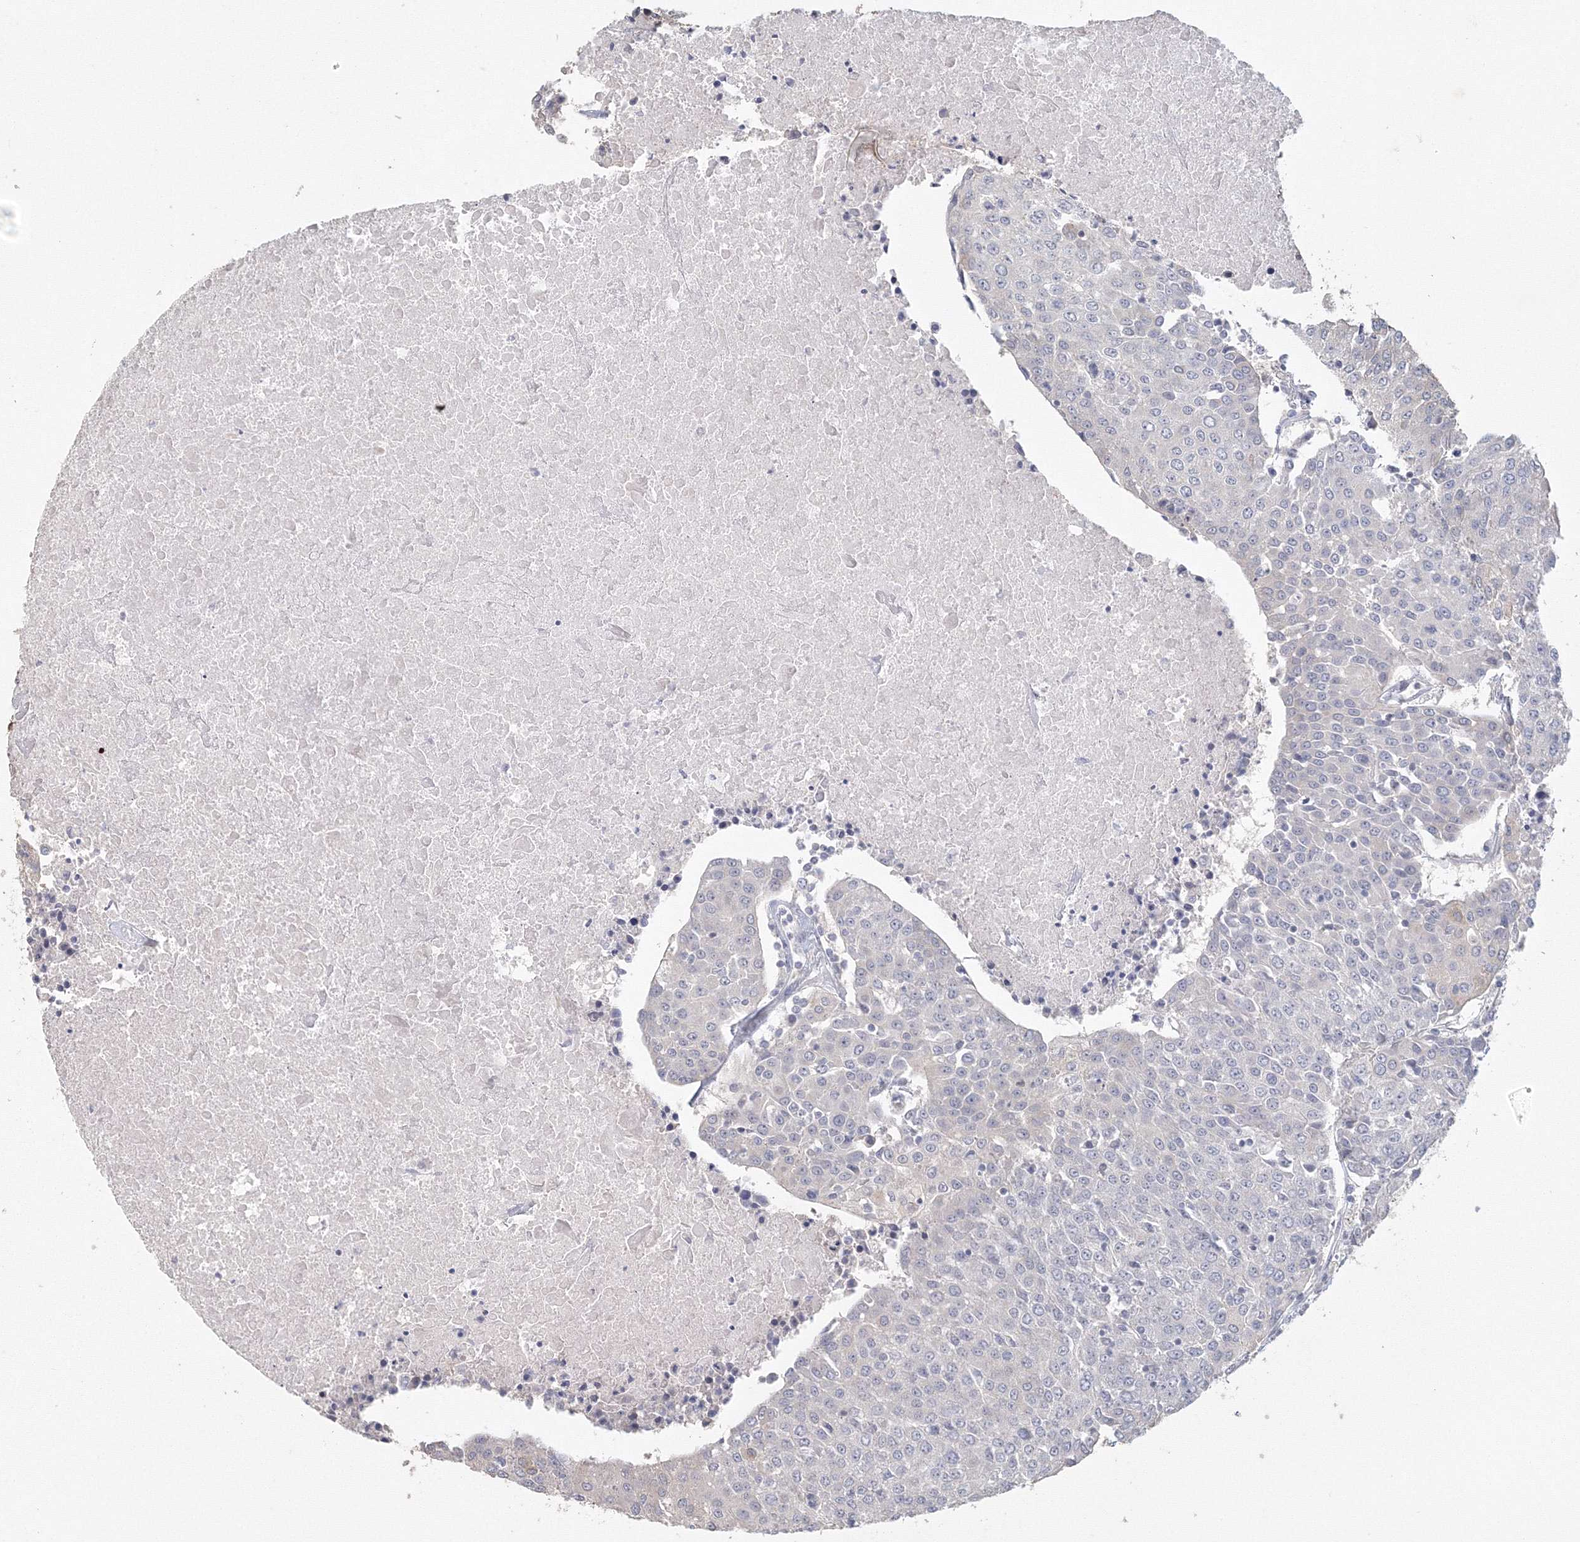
{"staining": {"intensity": "negative", "quantity": "none", "location": "none"}, "tissue": "urothelial cancer", "cell_type": "Tumor cells", "image_type": "cancer", "snomed": [{"axis": "morphology", "description": "Urothelial carcinoma, High grade"}, {"axis": "topography", "description": "Urinary bladder"}], "caption": "Tumor cells show no significant protein staining in urothelial cancer.", "gene": "TACC2", "patient": {"sex": "female", "age": 85}}